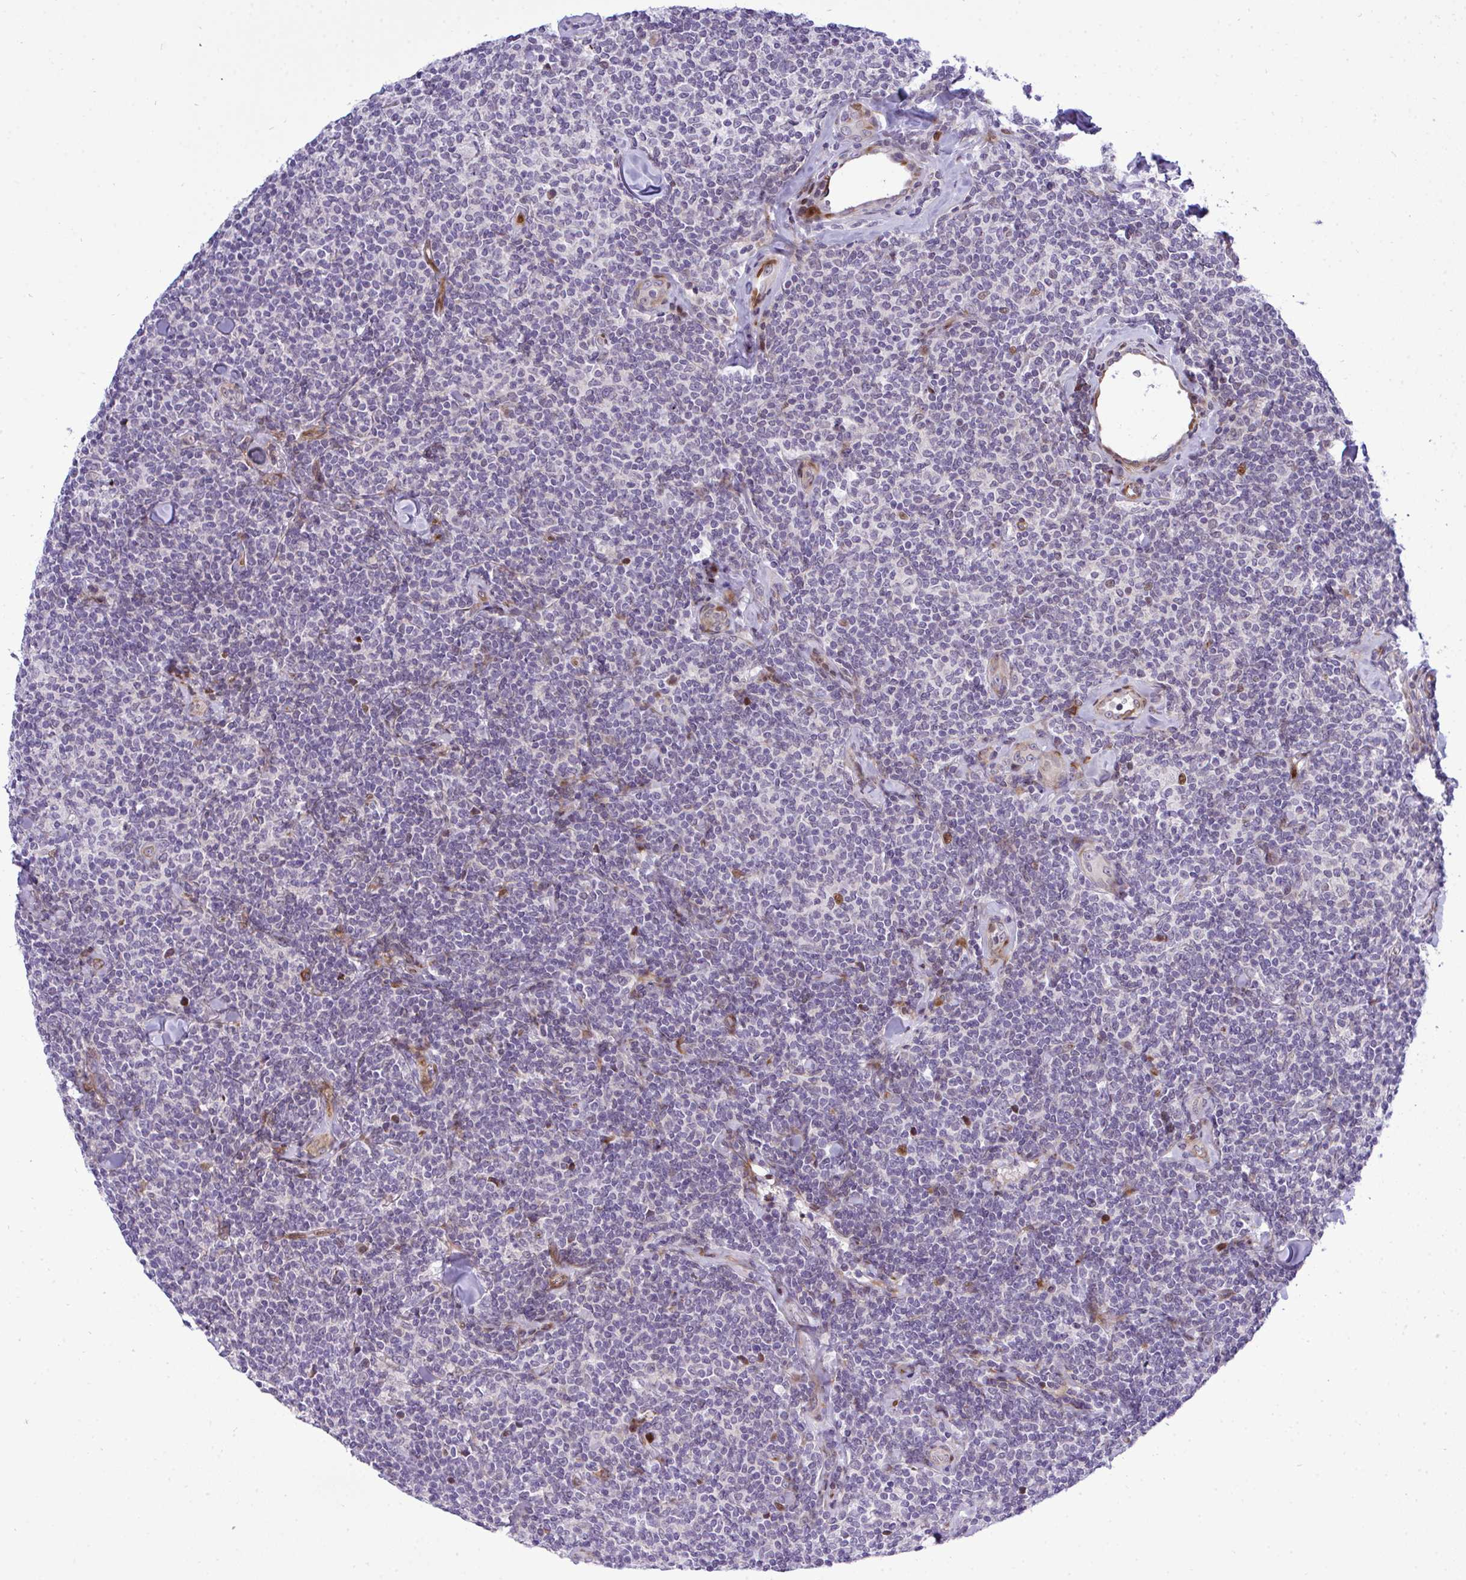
{"staining": {"intensity": "negative", "quantity": "none", "location": "none"}, "tissue": "lymphoma", "cell_type": "Tumor cells", "image_type": "cancer", "snomed": [{"axis": "morphology", "description": "Malignant lymphoma, non-Hodgkin's type, Low grade"}, {"axis": "topography", "description": "Lymph node"}], "caption": "A micrograph of human low-grade malignant lymphoma, non-Hodgkin's type is negative for staining in tumor cells.", "gene": "CASTOR2", "patient": {"sex": "female", "age": 56}}